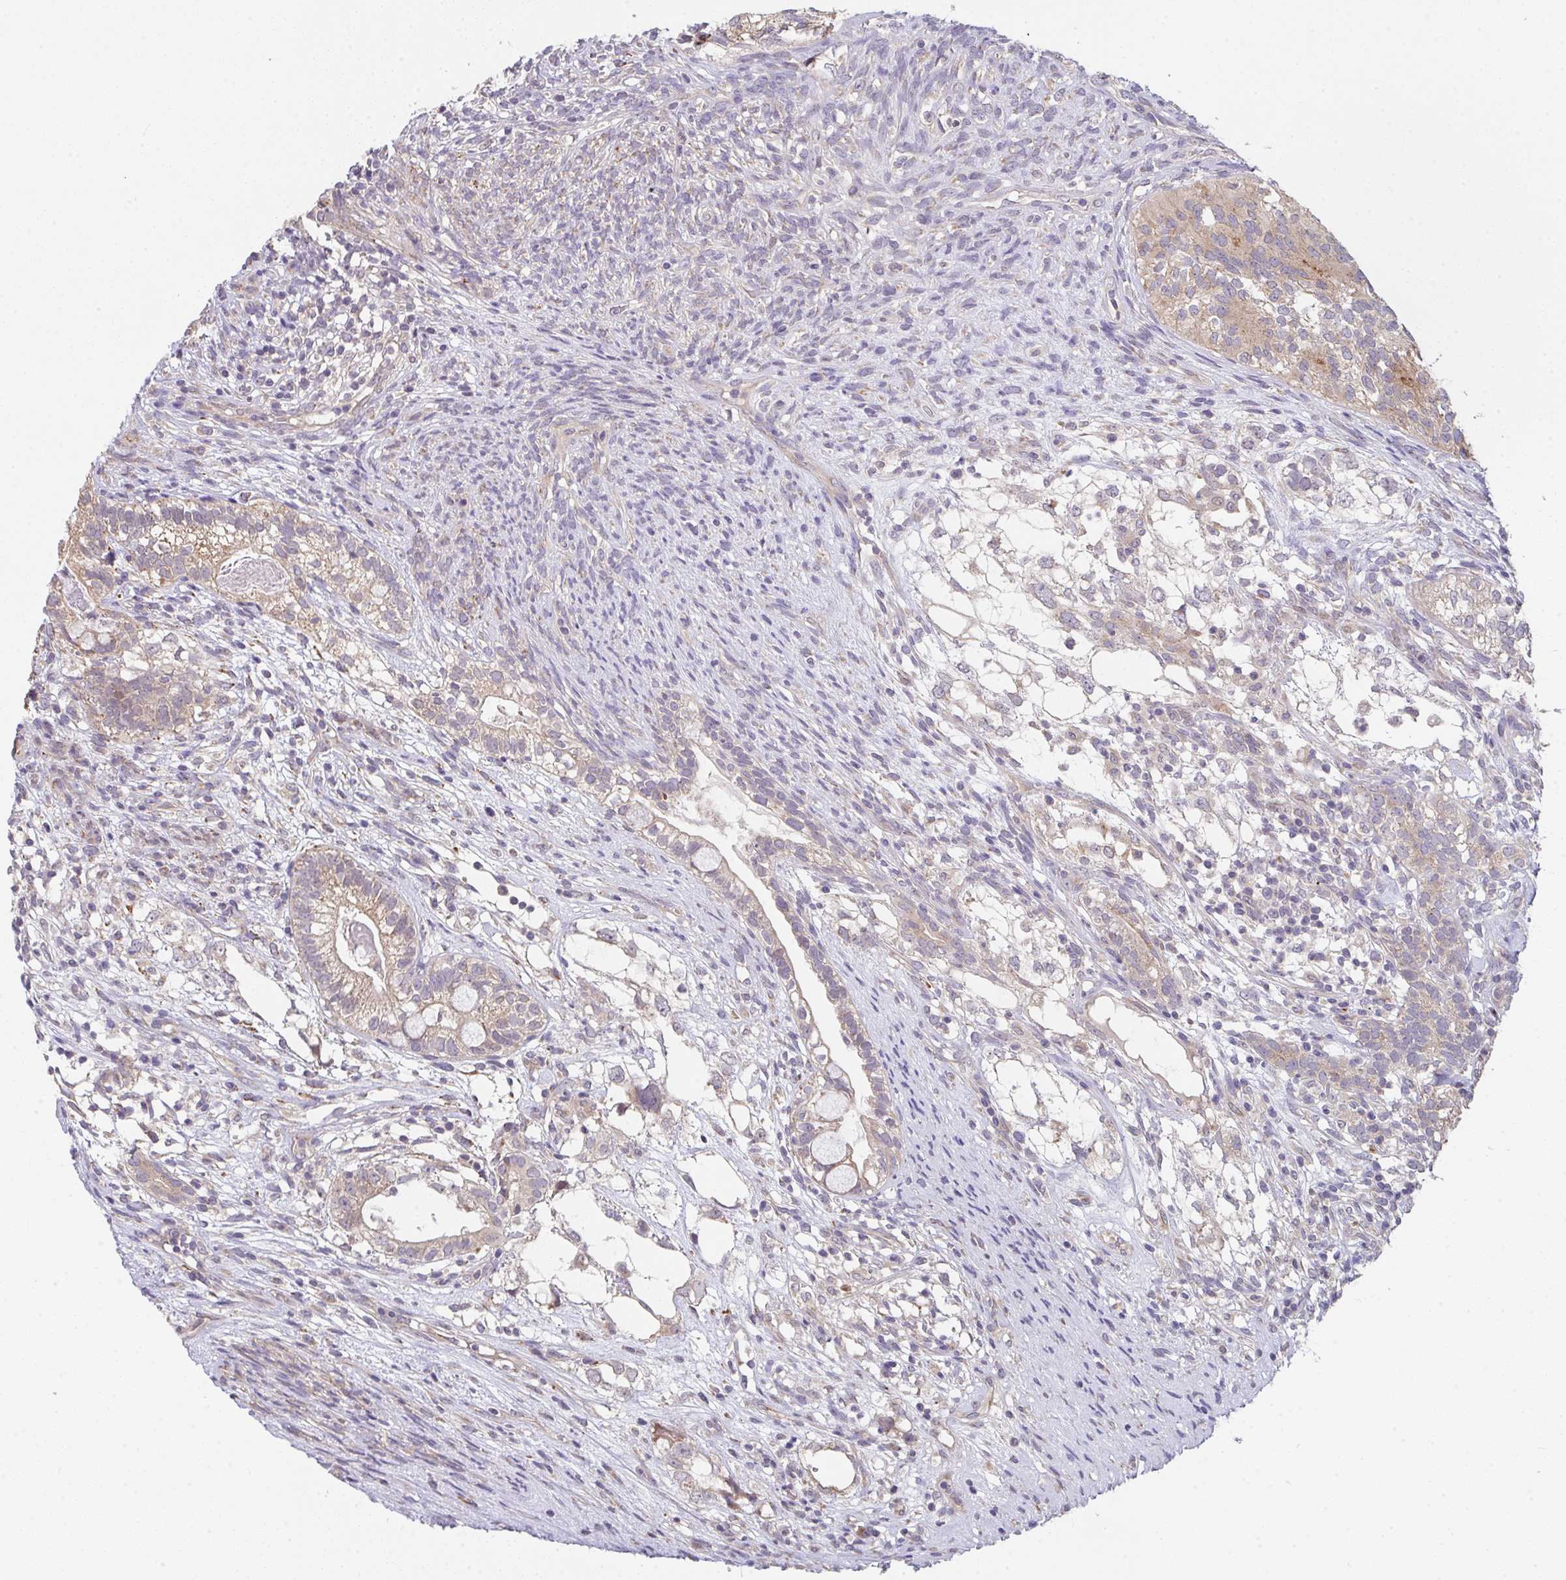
{"staining": {"intensity": "weak", "quantity": ">75%", "location": "cytoplasmic/membranous"}, "tissue": "testis cancer", "cell_type": "Tumor cells", "image_type": "cancer", "snomed": [{"axis": "morphology", "description": "Seminoma, NOS"}, {"axis": "morphology", "description": "Carcinoma, Embryonal, NOS"}, {"axis": "topography", "description": "Testis"}], "caption": "Protein expression analysis of human testis cancer (embryonal carcinoma) reveals weak cytoplasmic/membranous staining in about >75% of tumor cells. Using DAB (3,3'-diaminobenzidine) (brown) and hematoxylin (blue) stains, captured at high magnification using brightfield microscopy.", "gene": "TSPAN31", "patient": {"sex": "male", "age": 41}}